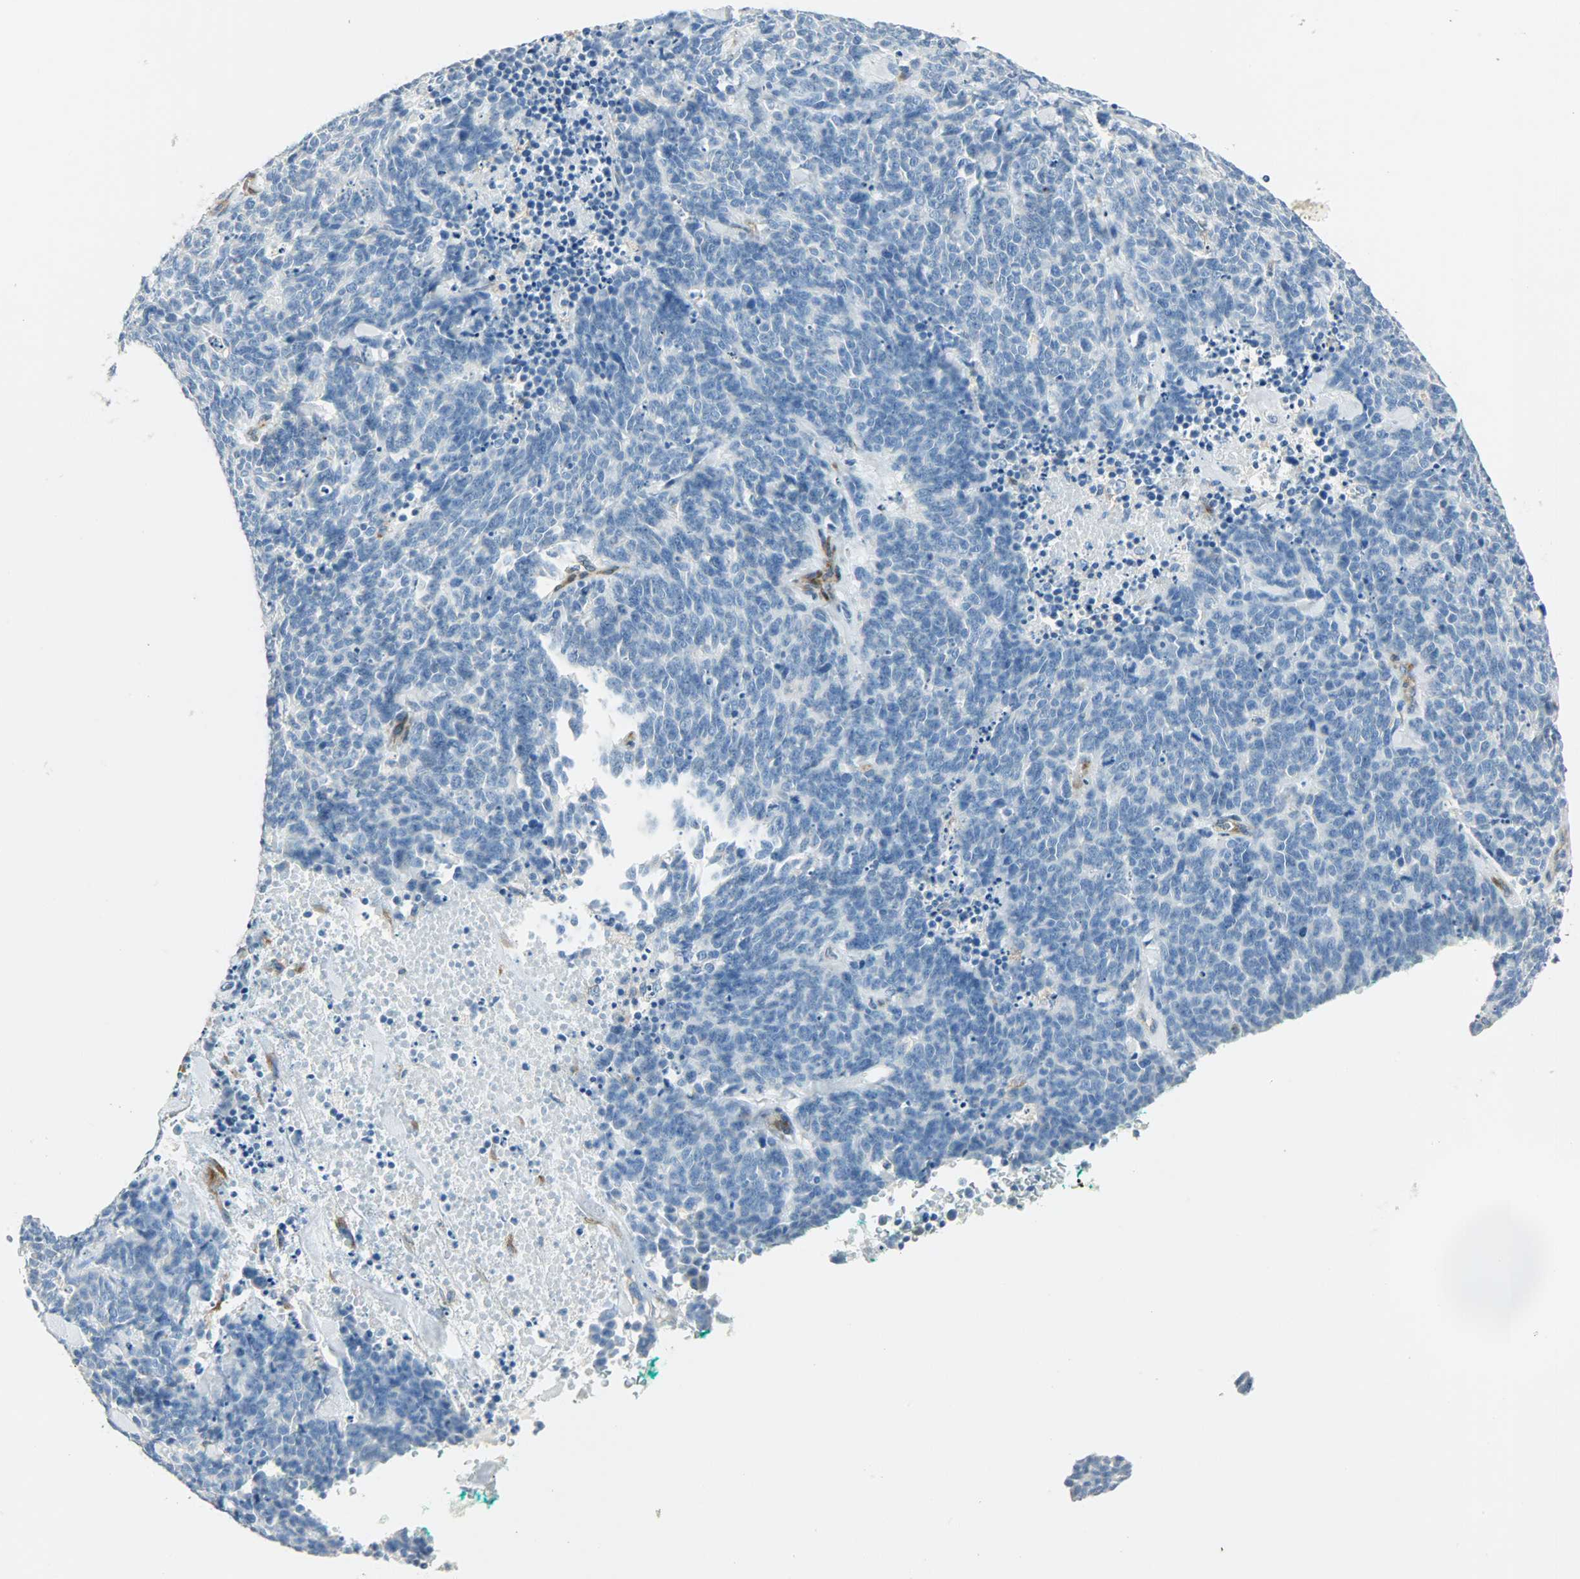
{"staining": {"intensity": "negative", "quantity": "none", "location": "none"}, "tissue": "lung cancer", "cell_type": "Tumor cells", "image_type": "cancer", "snomed": [{"axis": "morphology", "description": "Neoplasm, malignant, NOS"}, {"axis": "topography", "description": "Lung"}], "caption": "Tumor cells are negative for protein expression in human lung neoplasm (malignant).", "gene": "PKD2", "patient": {"sex": "female", "age": 58}}